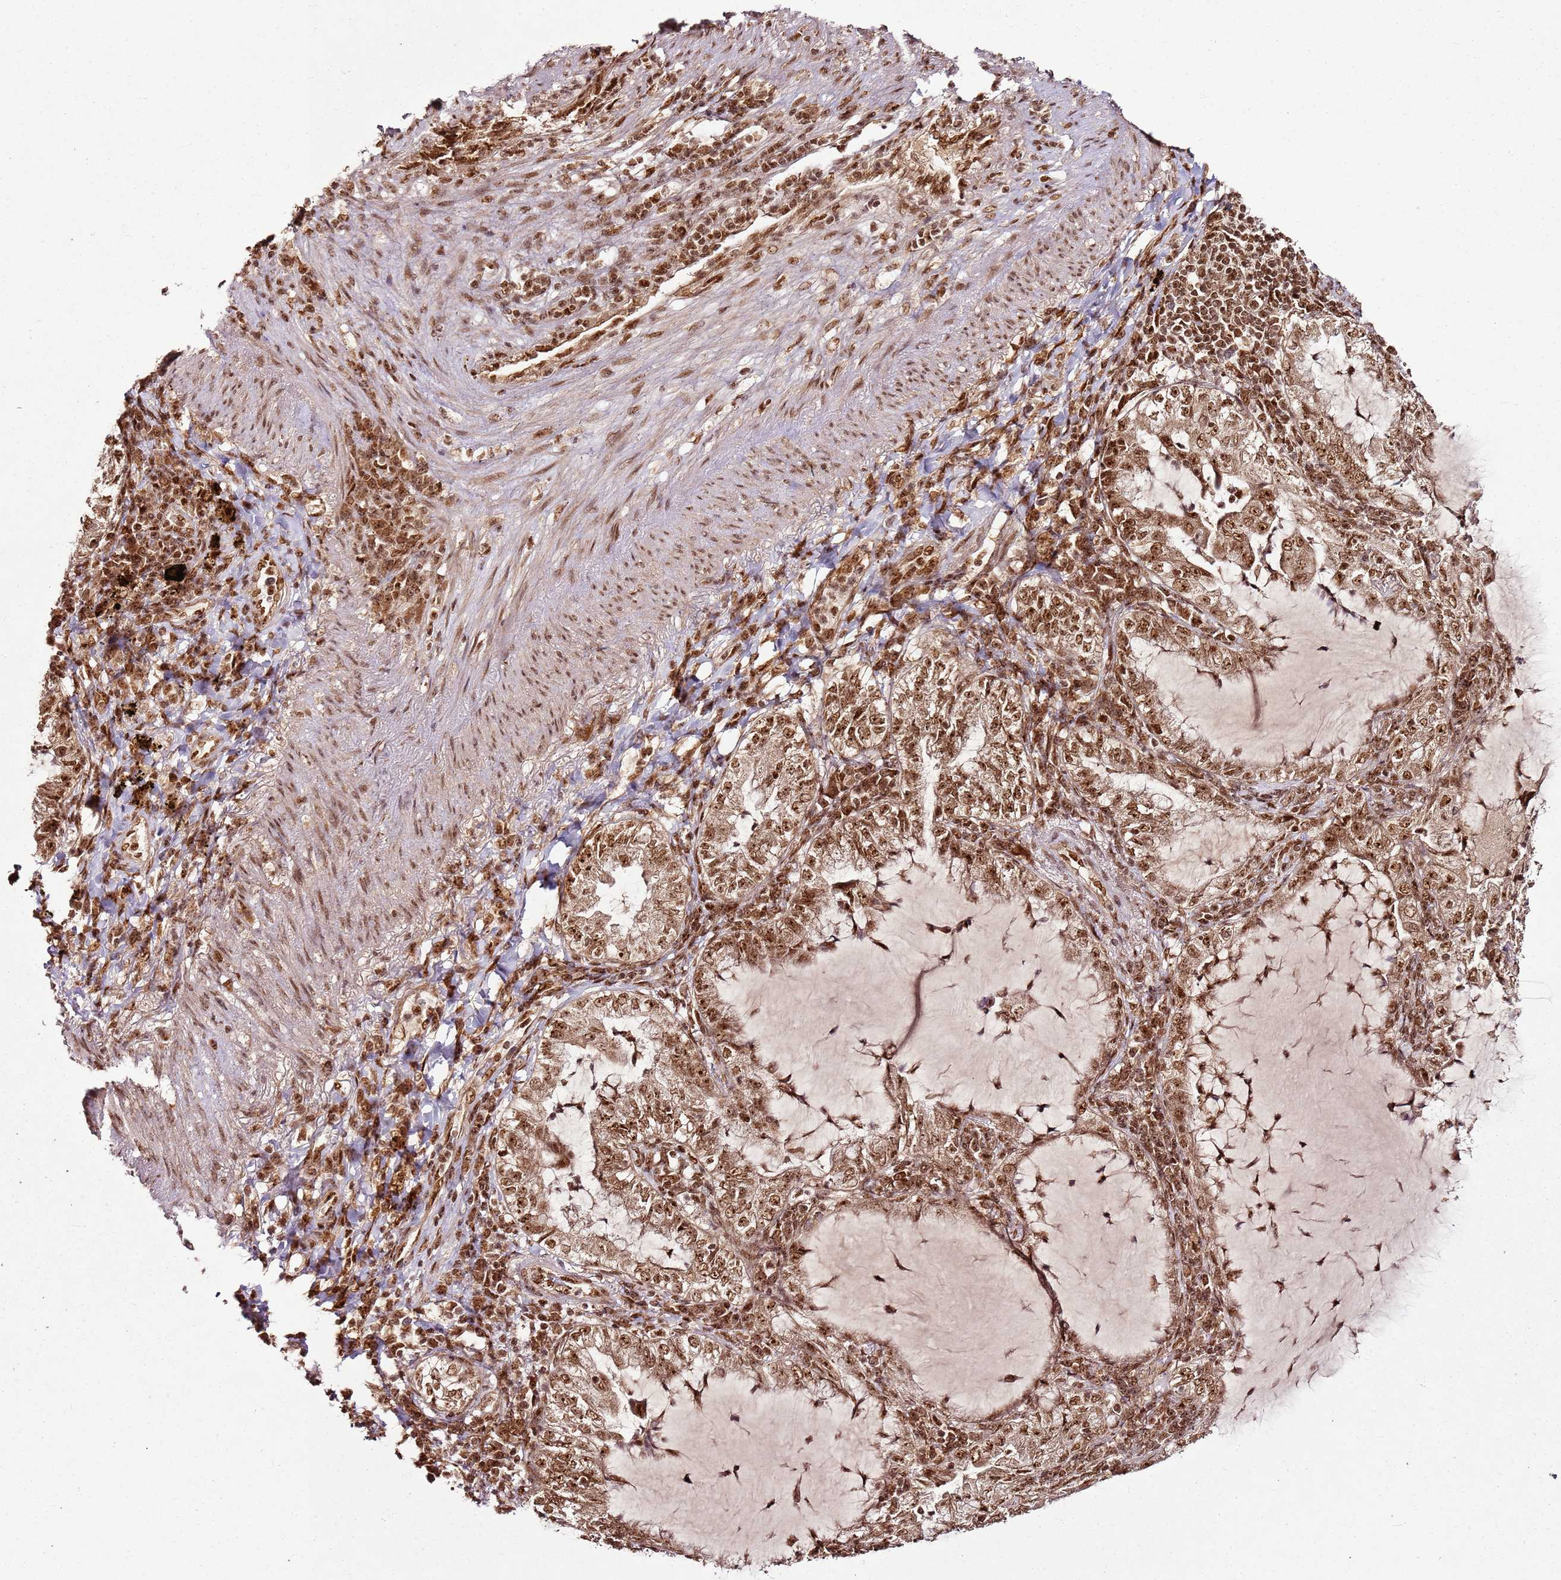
{"staining": {"intensity": "moderate", "quantity": ">75%", "location": "nuclear"}, "tissue": "lung cancer", "cell_type": "Tumor cells", "image_type": "cancer", "snomed": [{"axis": "morphology", "description": "Adenocarcinoma, NOS"}, {"axis": "topography", "description": "Lung"}], "caption": "Lung adenocarcinoma stained with a protein marker reveals moderate staining in tumor cells.", "gene": "XRN2", "patient": {"sex": "female", "age": 73}}